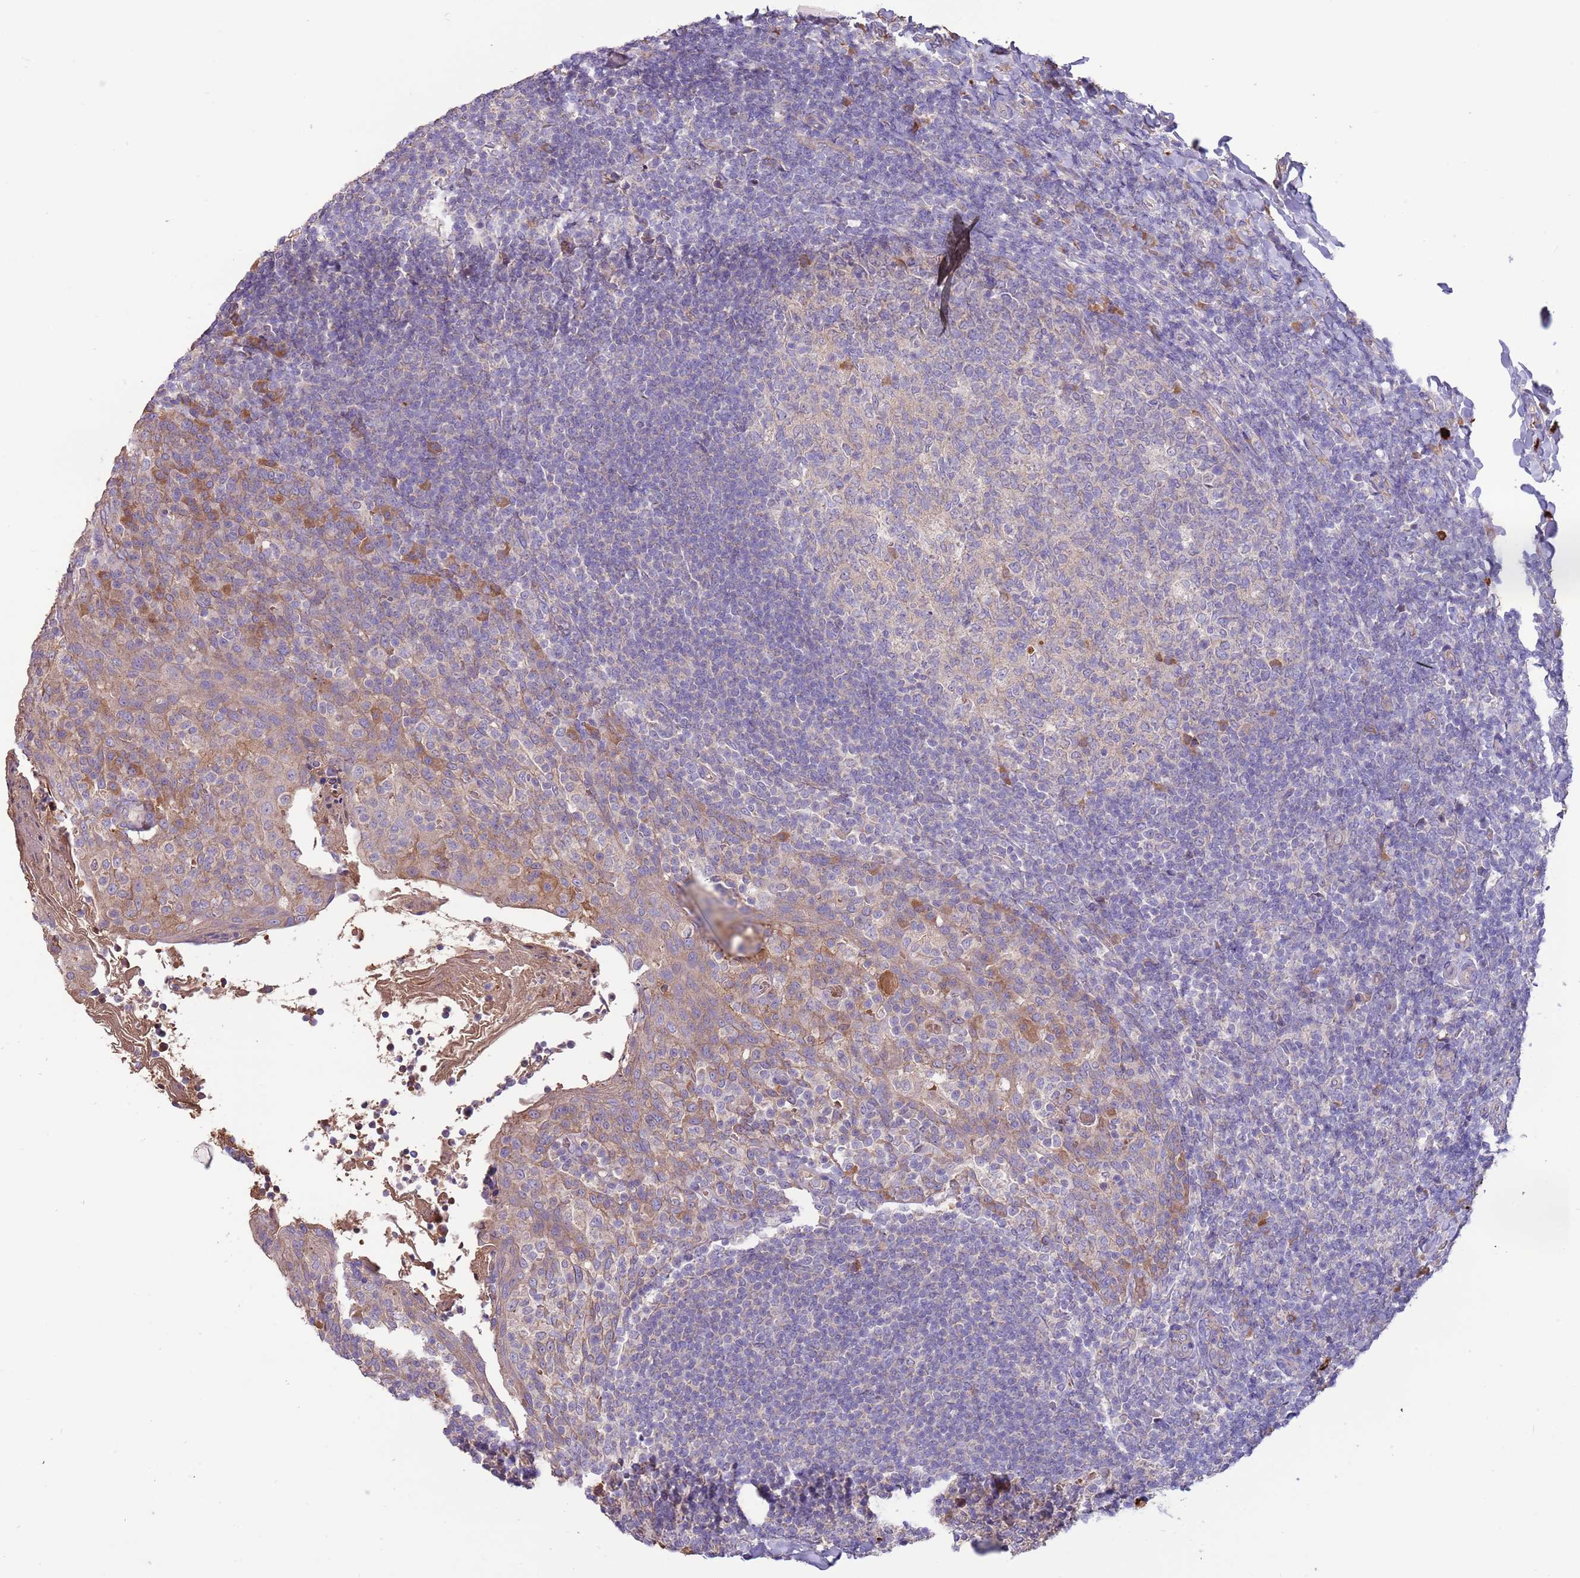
{"staining": {"intensity": "negative", "quantity": "none", "location": "none"}, "tissue": "tonsil", "cell_type": "Germinal center cells", "image_type": "normal", "snomed": [{"axis": "morphology", "description": "Normal tissue, NOS"}, {"axis": "topography", "description": "Tonsil"}], "caption": "High power microscopy photomicrograph of an immunohistochemistry (IHC) micrograph of benign tonsil, revealing no significant positivity in germinal center cells. (DAB IHC visualized using brightfield microscopy, high magnification).", "gene": "TRMO", "patient": {"sex": "female", "age": 10}}